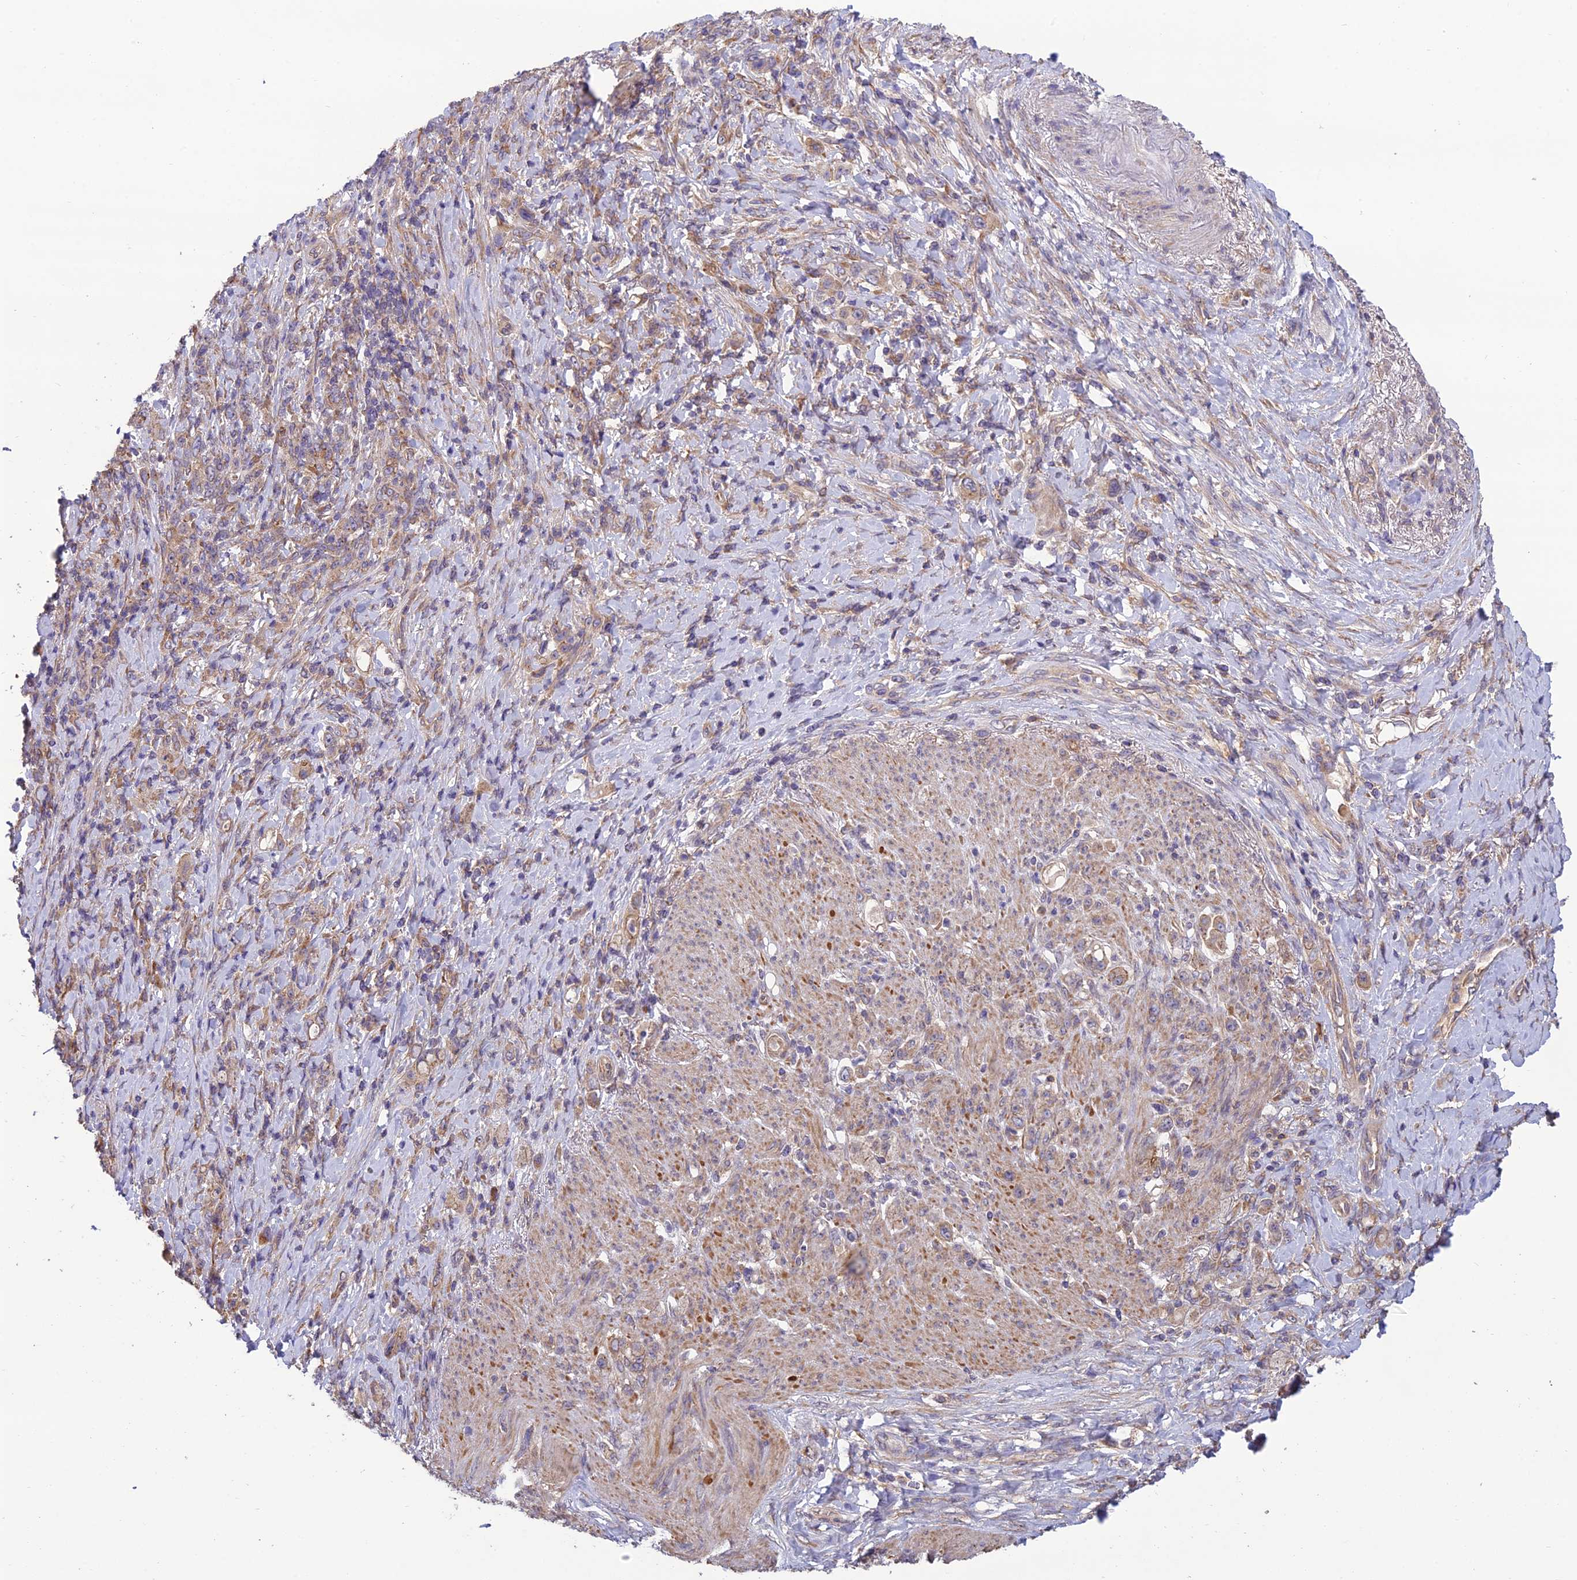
{"staining": {"intensity": "moderate", "quantity": ">75%", "location": "cytoplasmic/membranous"}, "tissue": "stomach cancer", "cell_type": "Tumor cells", "image_type": "cancer", "snomed": [{"axis": "morphology", "description": "Normal tissue, NOS"}, {"axis": "morphology", "description": "Adenocarcinoma, NOS"}, {"axis": "topography", "description": "Stomach"}], "caption": "This histopathology image displays IHC staining of stomach cancer (adenocarcinoma), with medium moderate cytoplasmic/membranous positivity in about >75% of tumor cells.", "gene": "MRNIP", "patient": {"sex": "female", "age": 79}}